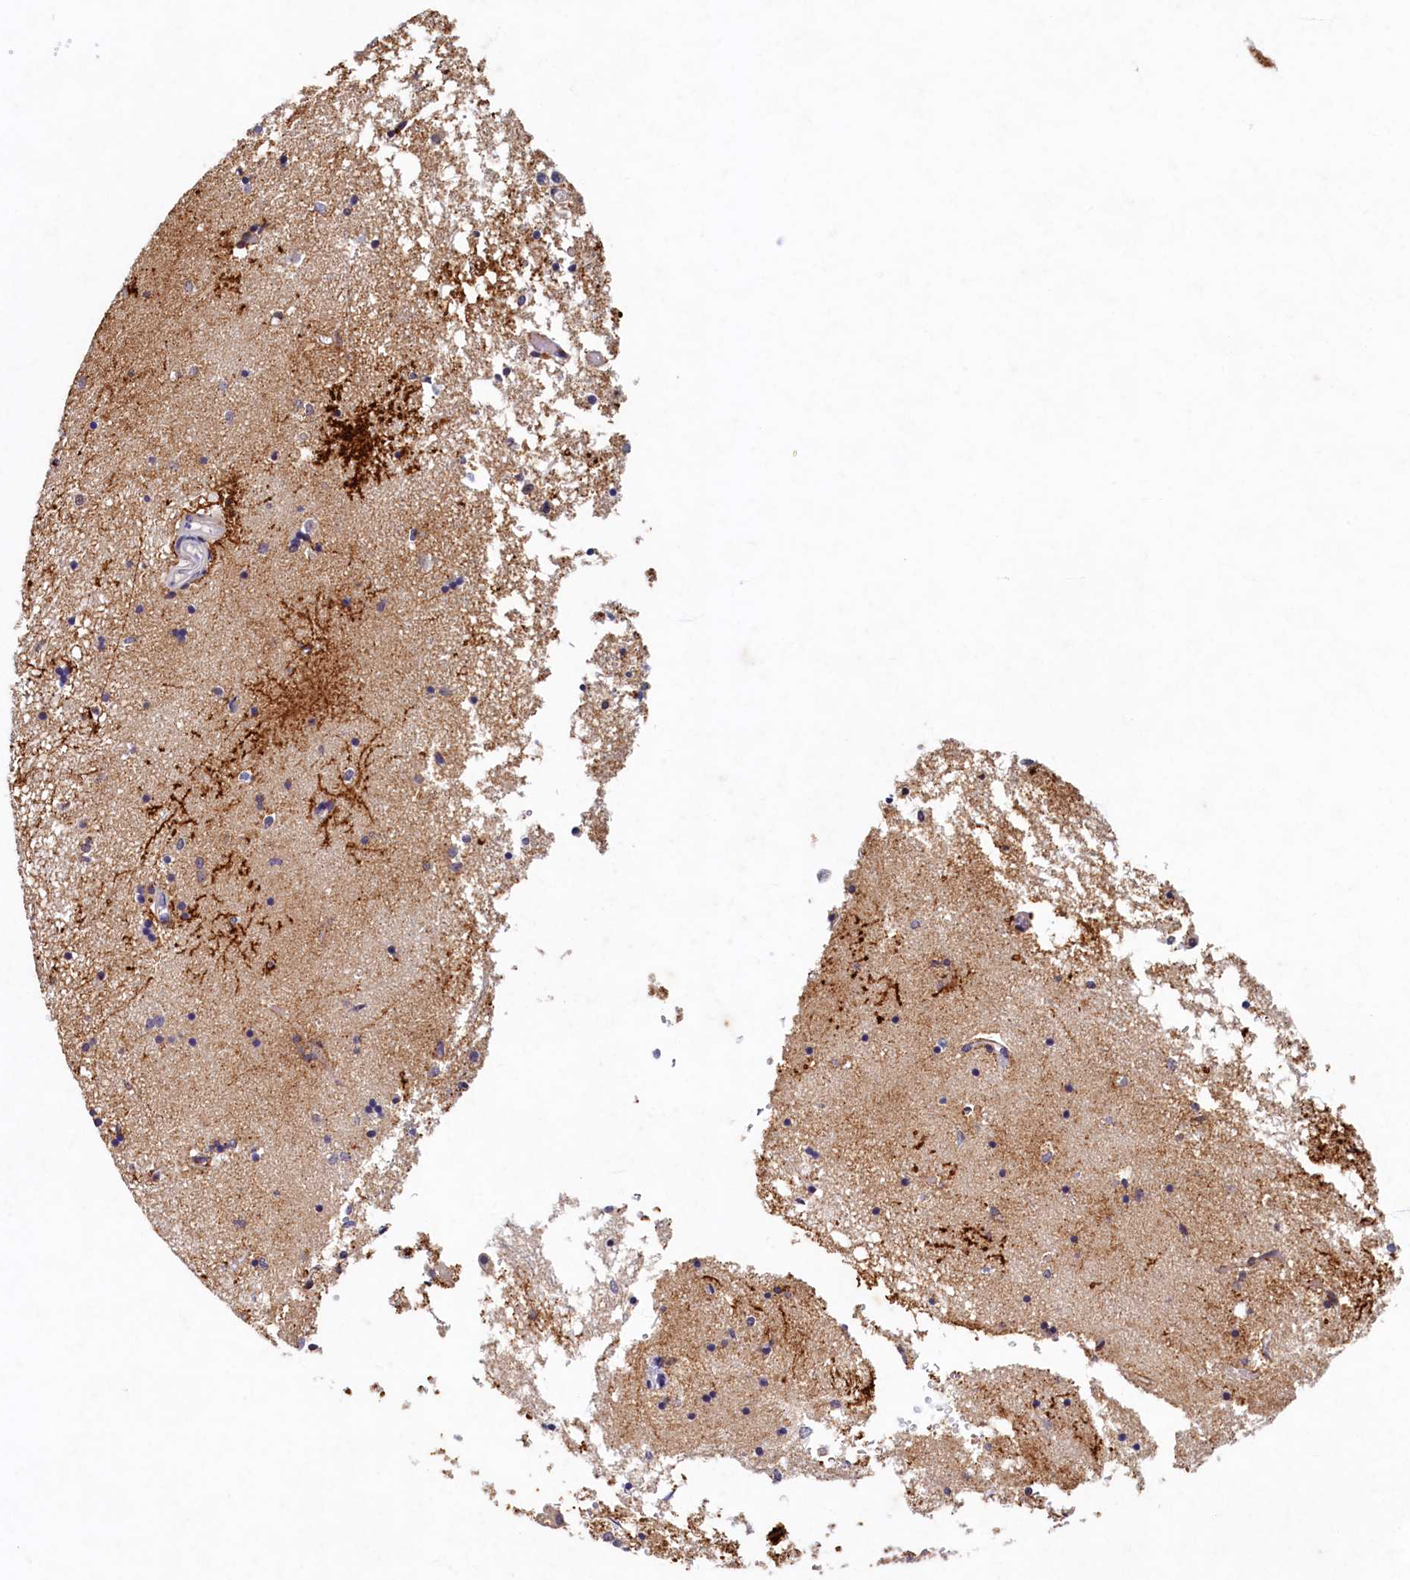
{"staining": {"intensity": "strong", "quantity": "<25%", "location": "cytoplasmic/membranous"}, "tissue": "hippocampus", "cell_type": "Glial cells", "image_type": "normal", "snomed": [{"axis": "morphology", "description": "Normal tissue, NOS"}, {"axis": "topography", "description": "Hippocampus"}], "caption": "The immunohistochemical stain shows strong cytoplasmic/membranous expression in glial cells of normal hippocampus.", "gene": "LATS2", "patient": {"sex": "male", "age": 70}}